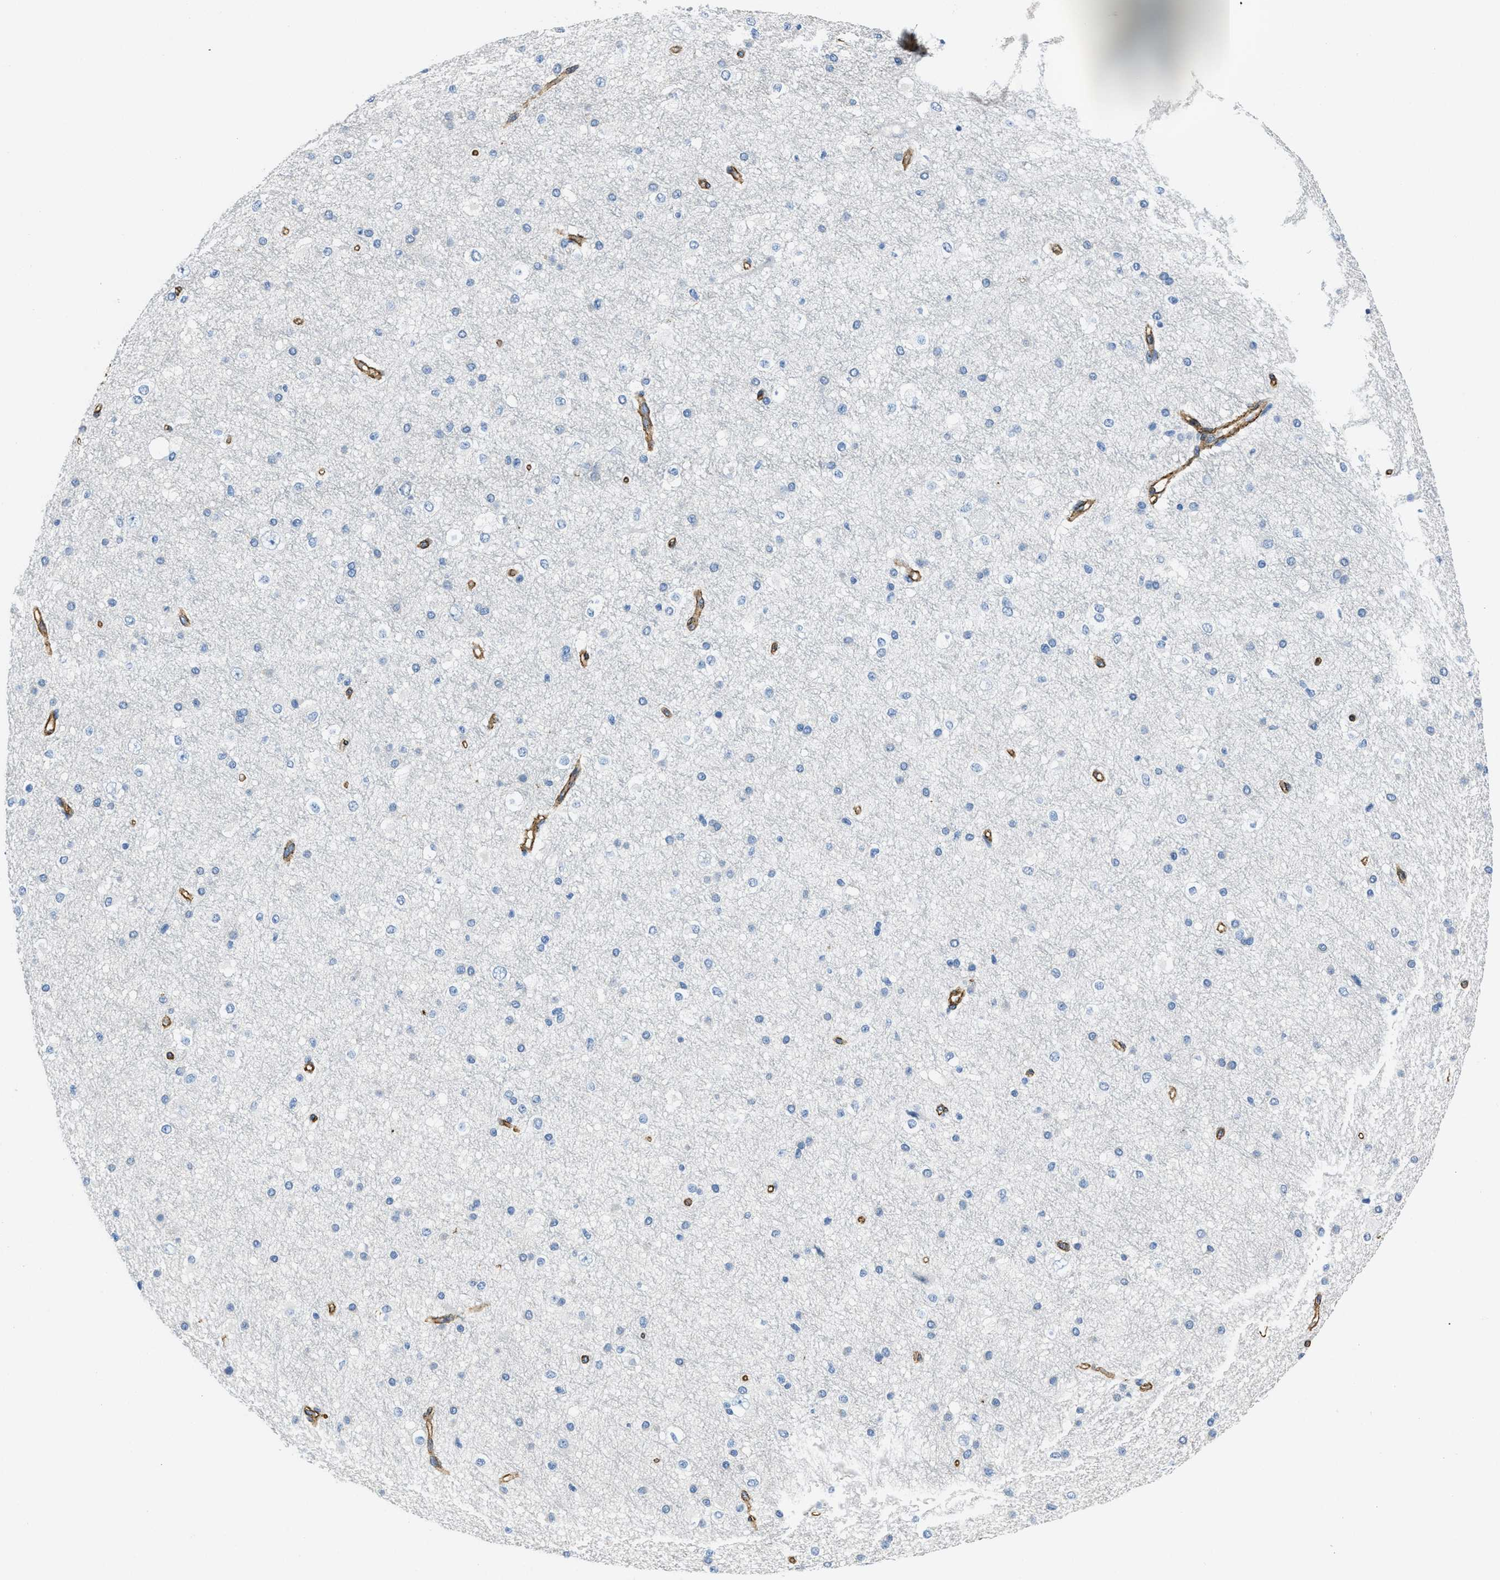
{"staining": {"intensity": "moderate", "quantity": ">75%", "location": "cytoplasmic/membranous"}, "tissue": "cerebral cortex", "cell_type": "Endothelial cells", "image_type": "normal", "snomed": [{"axis": "morphology", "description": "Normal tissue, NOS"}, {"axis": "morphology", "description": "Developmental malformation"}, {"axis": "topography", "description": "Cerebral cortex"}], "caption": "An immunohistochemistry histopathology image of normal tissue is shown. Protein staining in brown shows moderate cytoplasmic/membranous positivity in cerebral cortex within endothelial cells. The staining was performed using DAB, with brown indicating positive protein expression. Nuclei are stained blue with hematoxylin.", "gene": "NAB1", "patient": {"sex": "female", "age": 30}}